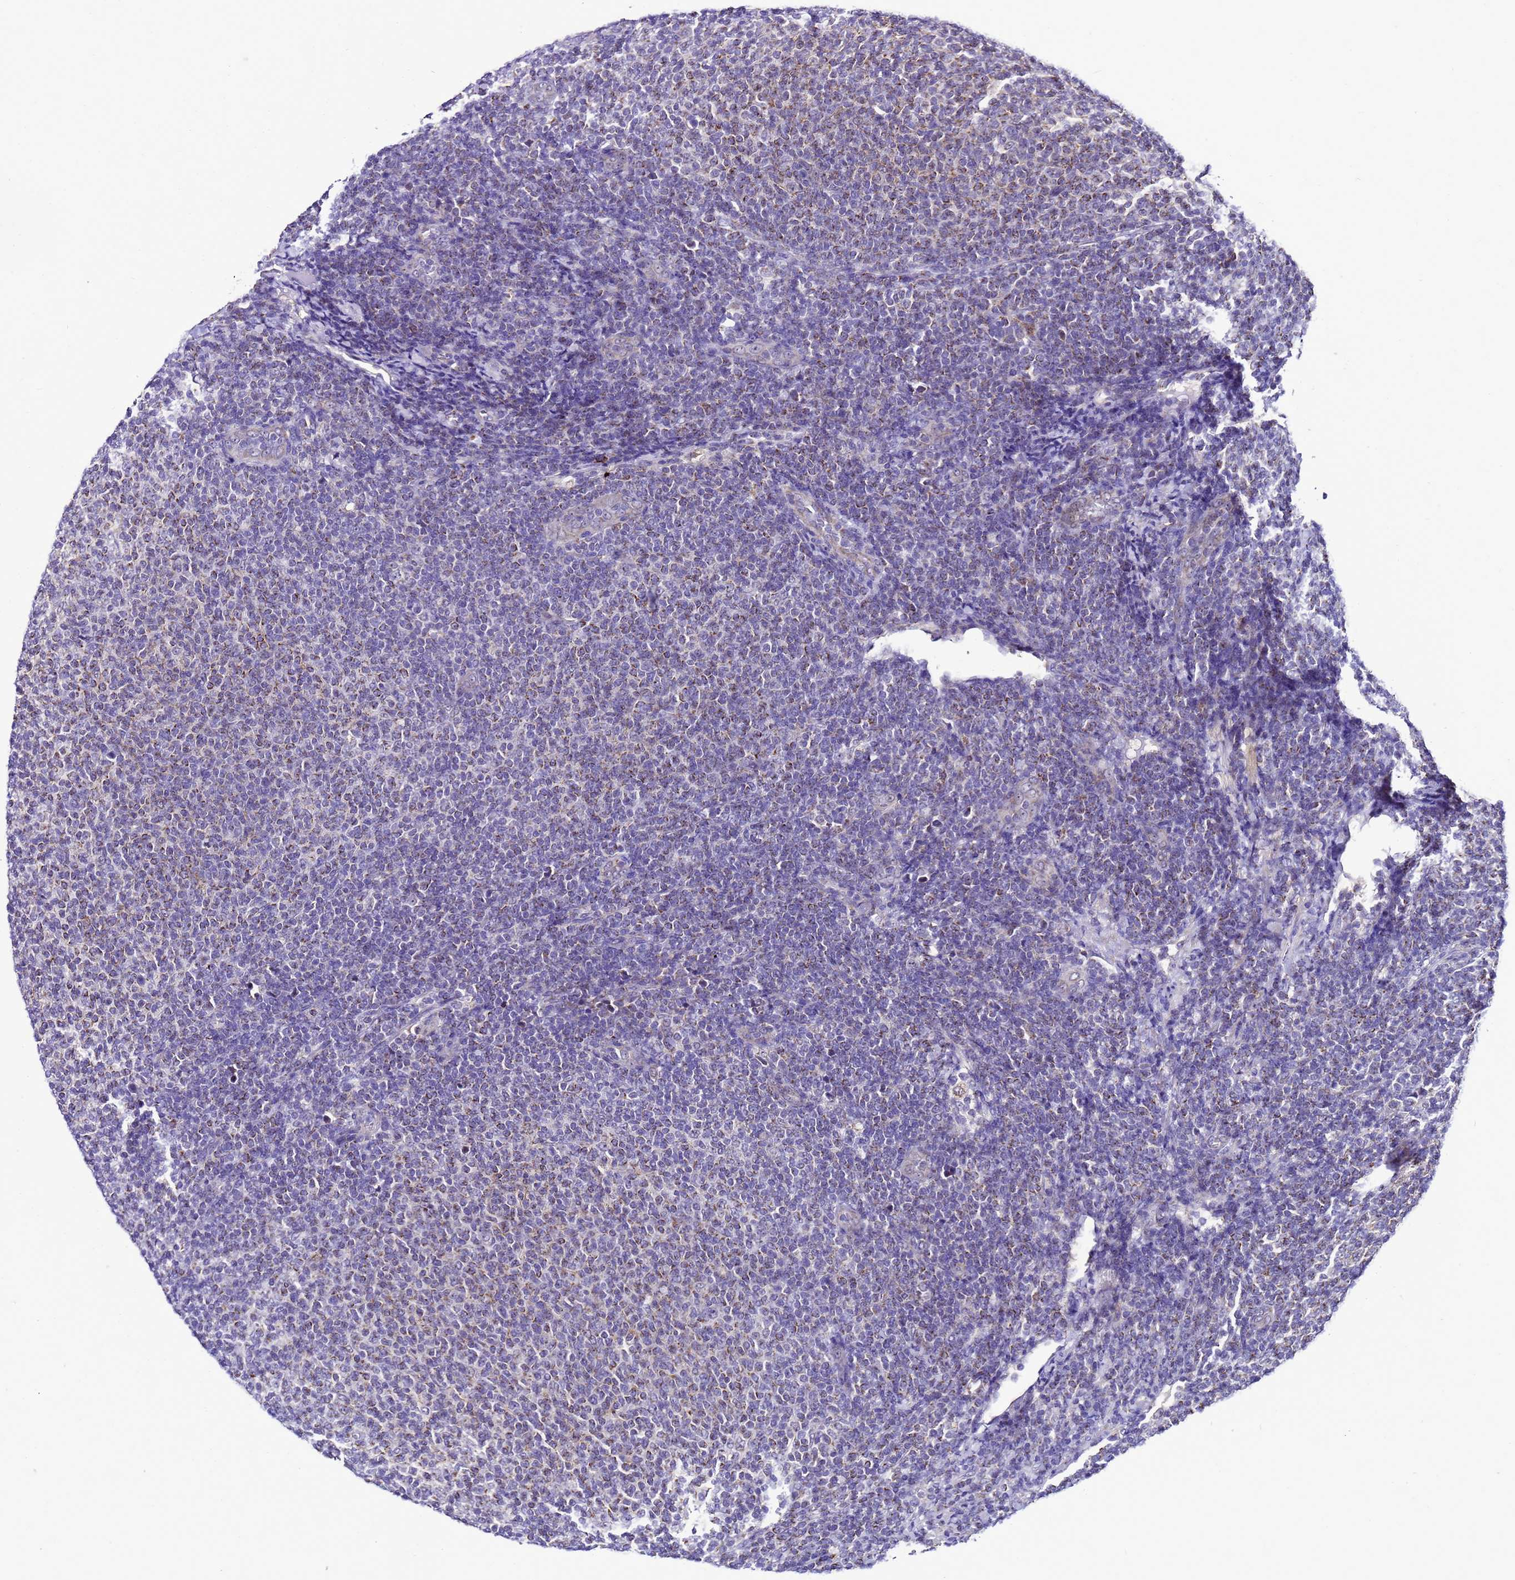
{"staining": {"intensity": "weak", "quantity": "25%-75%", "location": "cytoplasmic/membranous"}, "tissue": "lymphoma", "cell_type": "Tumor cells", "image_type": "cancer", "snomed": [{"axis": "morphology", "description": "Malignant lymphoma, non-Hodgkin's type, Low grade"}, {"axis": "topography", "description": "Lymph node"}], "caption": "About 25%-75% of tumor cells in human low-grade malignant lymphoma, non-Hodgkin's type reveal weak cytoplasmic/membranous protein expression as visualized by brown immunohistochemical staining.", "gene": "DPH6", "patient": {"sex": "male", "age": 66}}